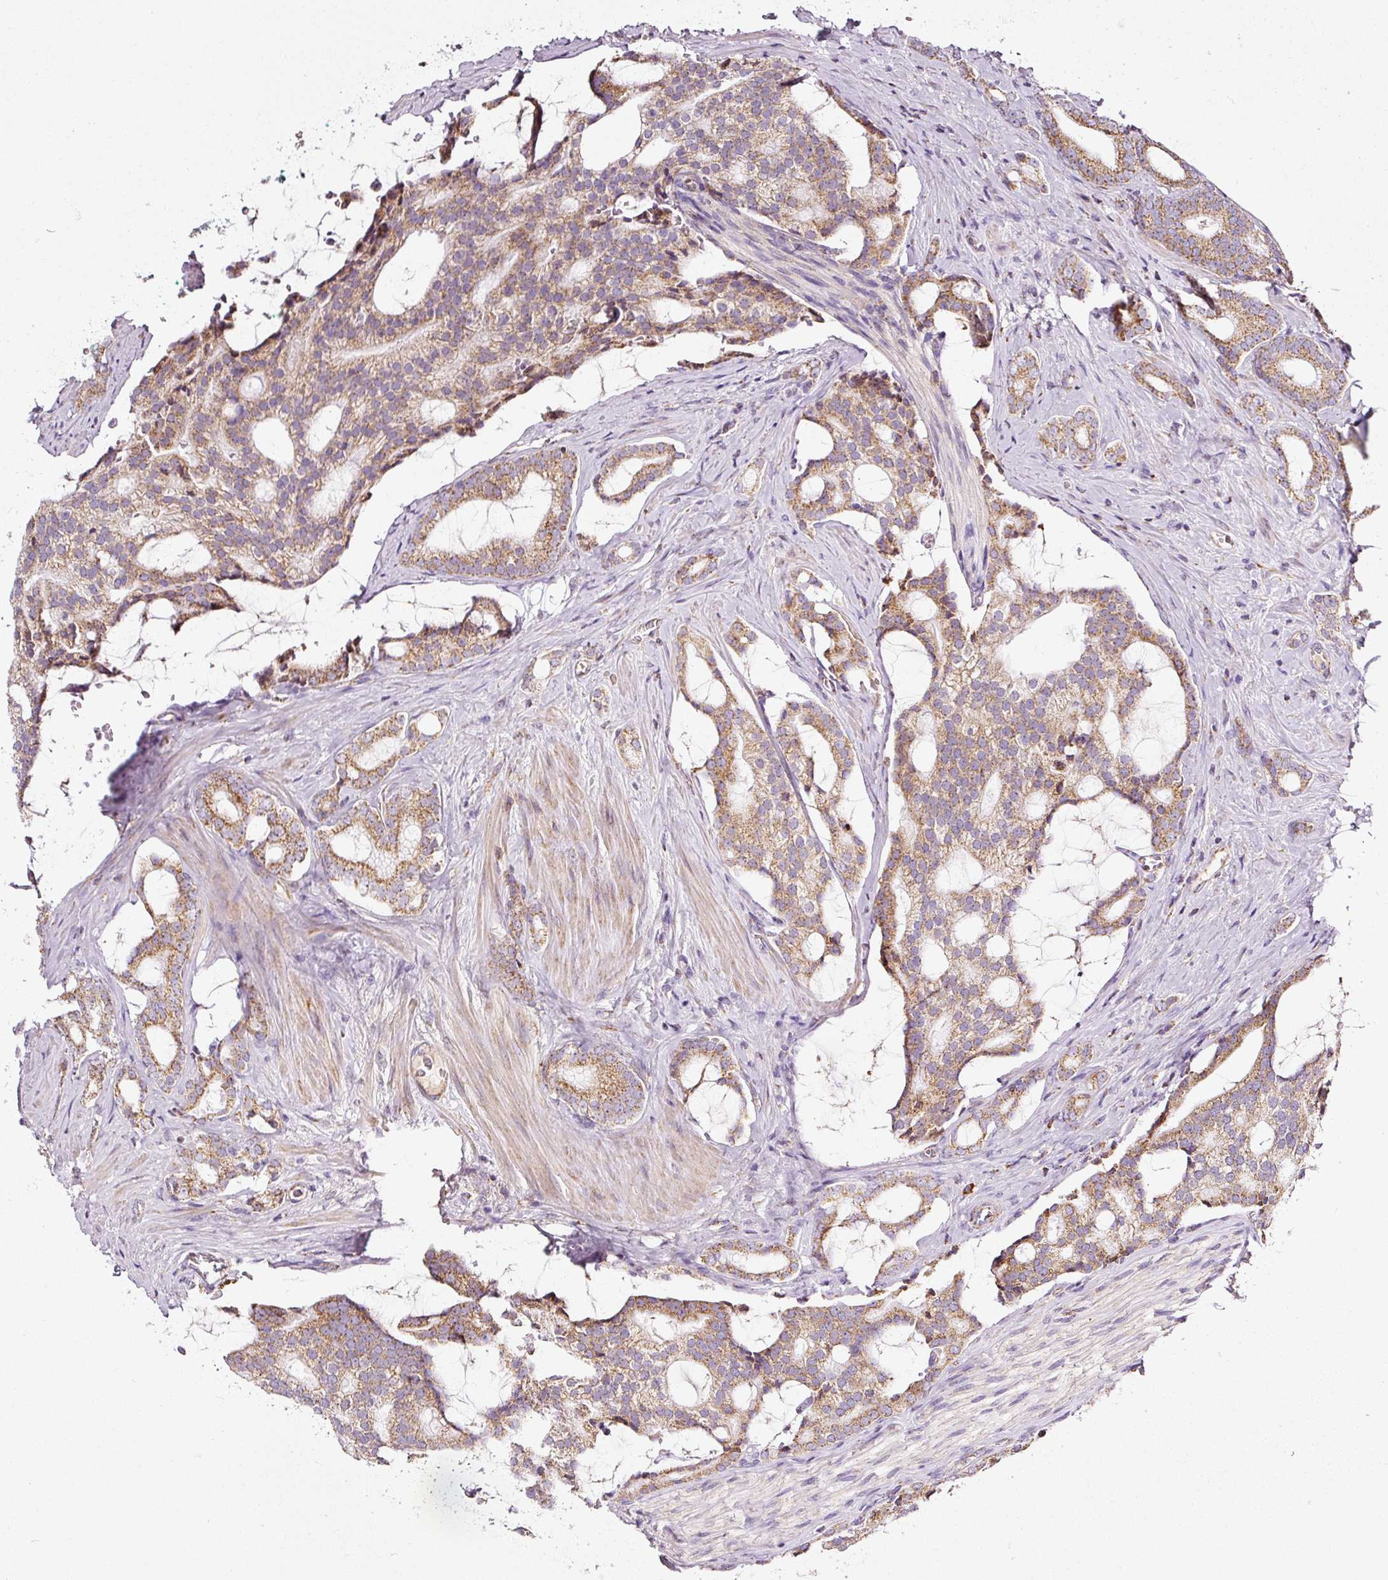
{"staining": {"intensity": "moderate", "quantity": ">75%", "location": "cytoplasmic/membranous"}, "tissue": "prostate cancer", "cell_type": "Tumor cells", "image_type": "cancer", "snomed": [{"axis": "morphology", "description": "Adenocarcinoma, High grade"}, {"axis": "topography", "description": "Prostate"}], "caption": "Prostate adenocarcinoma (high-grade) stained with immunohistochemistry (IHC) reveals moderate cytoplasmic/membranous staining in approximately >75% of tumor cells.", "gene": "SDHA", "patient": {"sex": "male", "age": 63}}